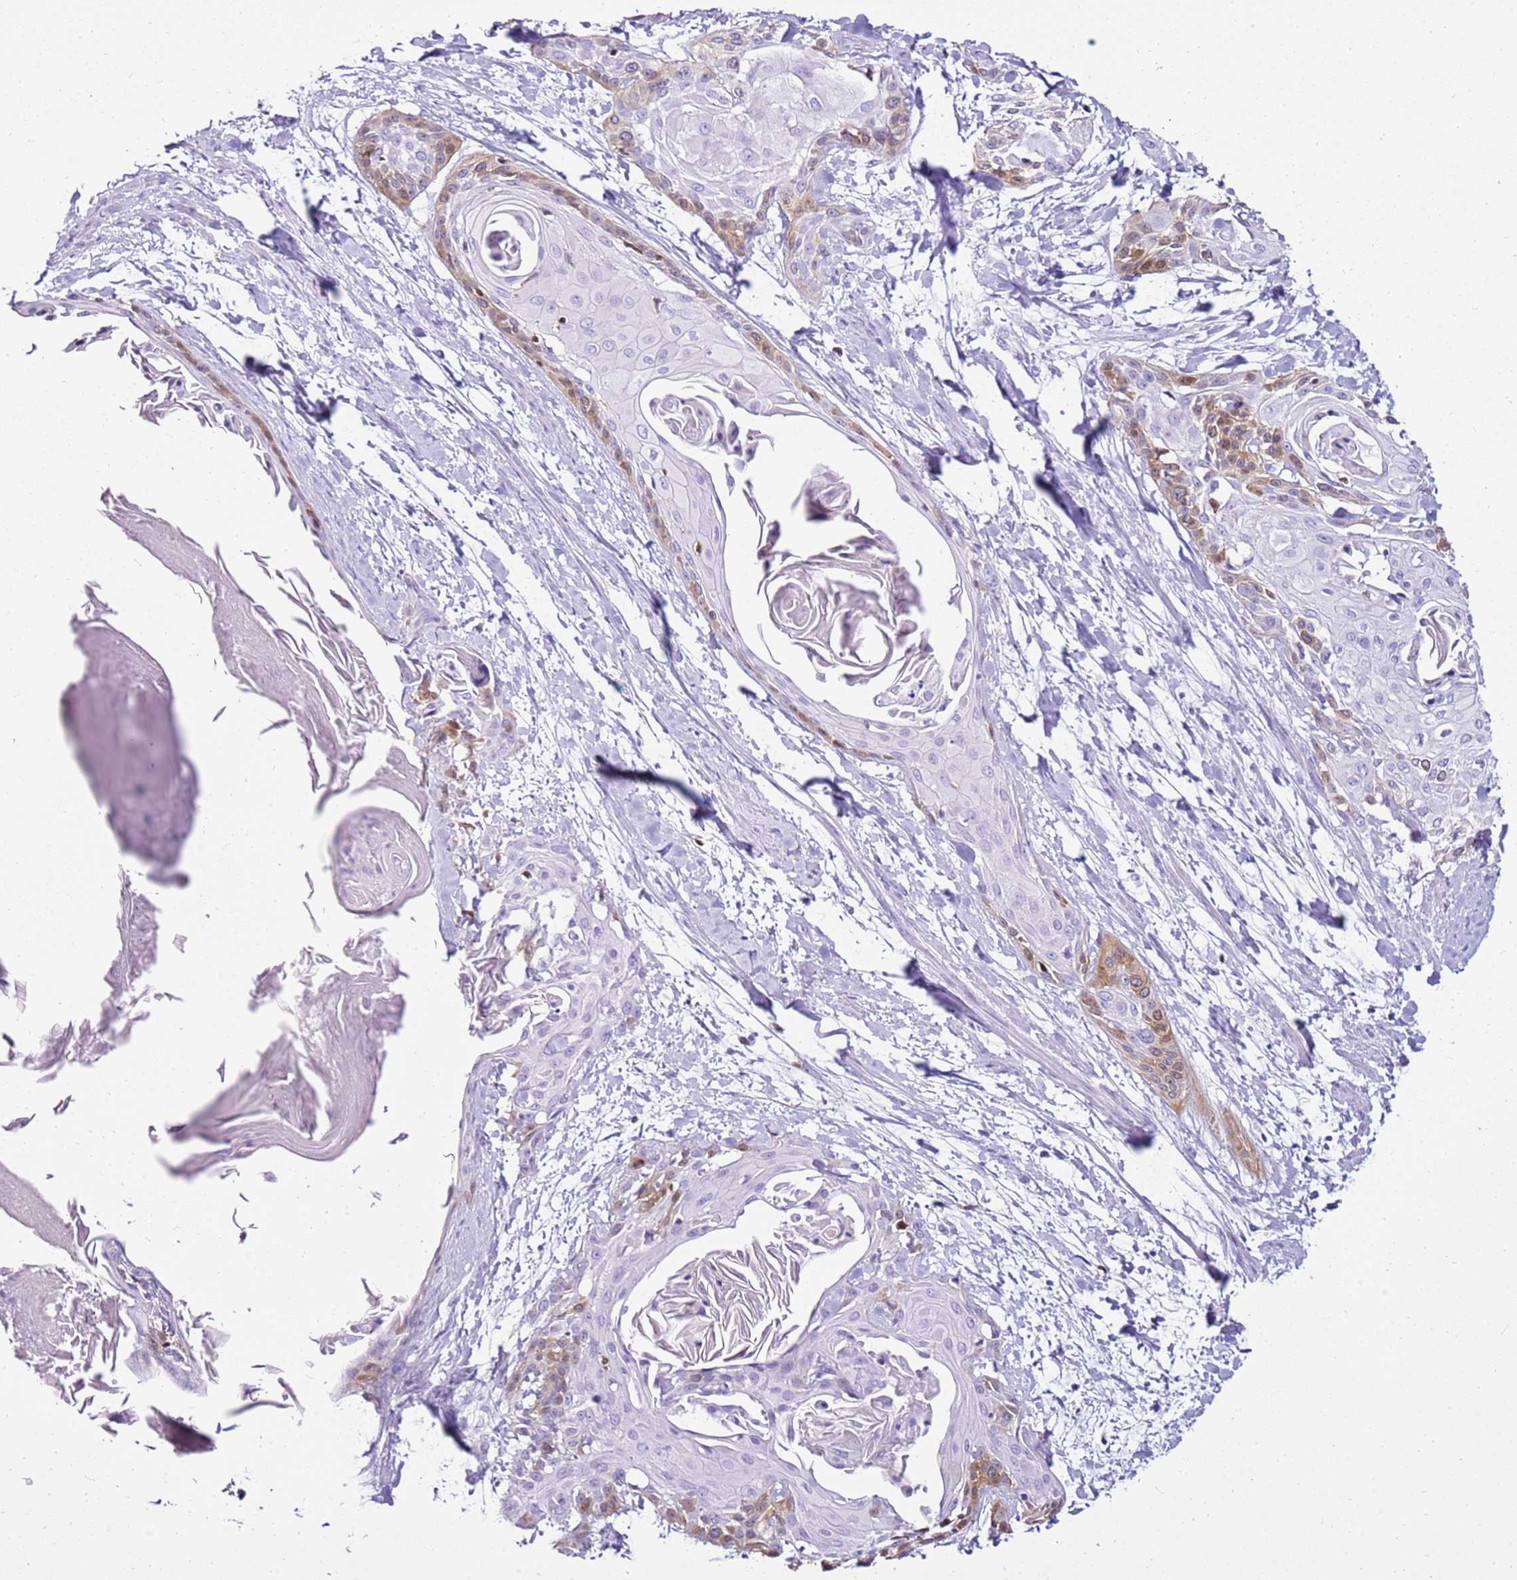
{"staining": {"intensity": "moderate", "quantity": "25%-75%", "location": "cytoplasmic/membranous"}, "tissue": "cervical cancer", "cell_type": "Tumor cells", "image_type": "cancer", "snomed": [{"axis": "morphology", "description": "Squamous cell carcinoma, NOS"}, {"axis": "topography", "description": "Cervix"}], "caption": "Immunohistochemistry (DAB (3,3'-diaminobenzidine)) staining of human cervical cancer (squamous cell carcinoma) reveals moderate cytoplasmic/membranous protein expression in about 25%-75% of tumor cells.", "gene": "SPC25", "patient": {"sex": "female", "age": 57}}